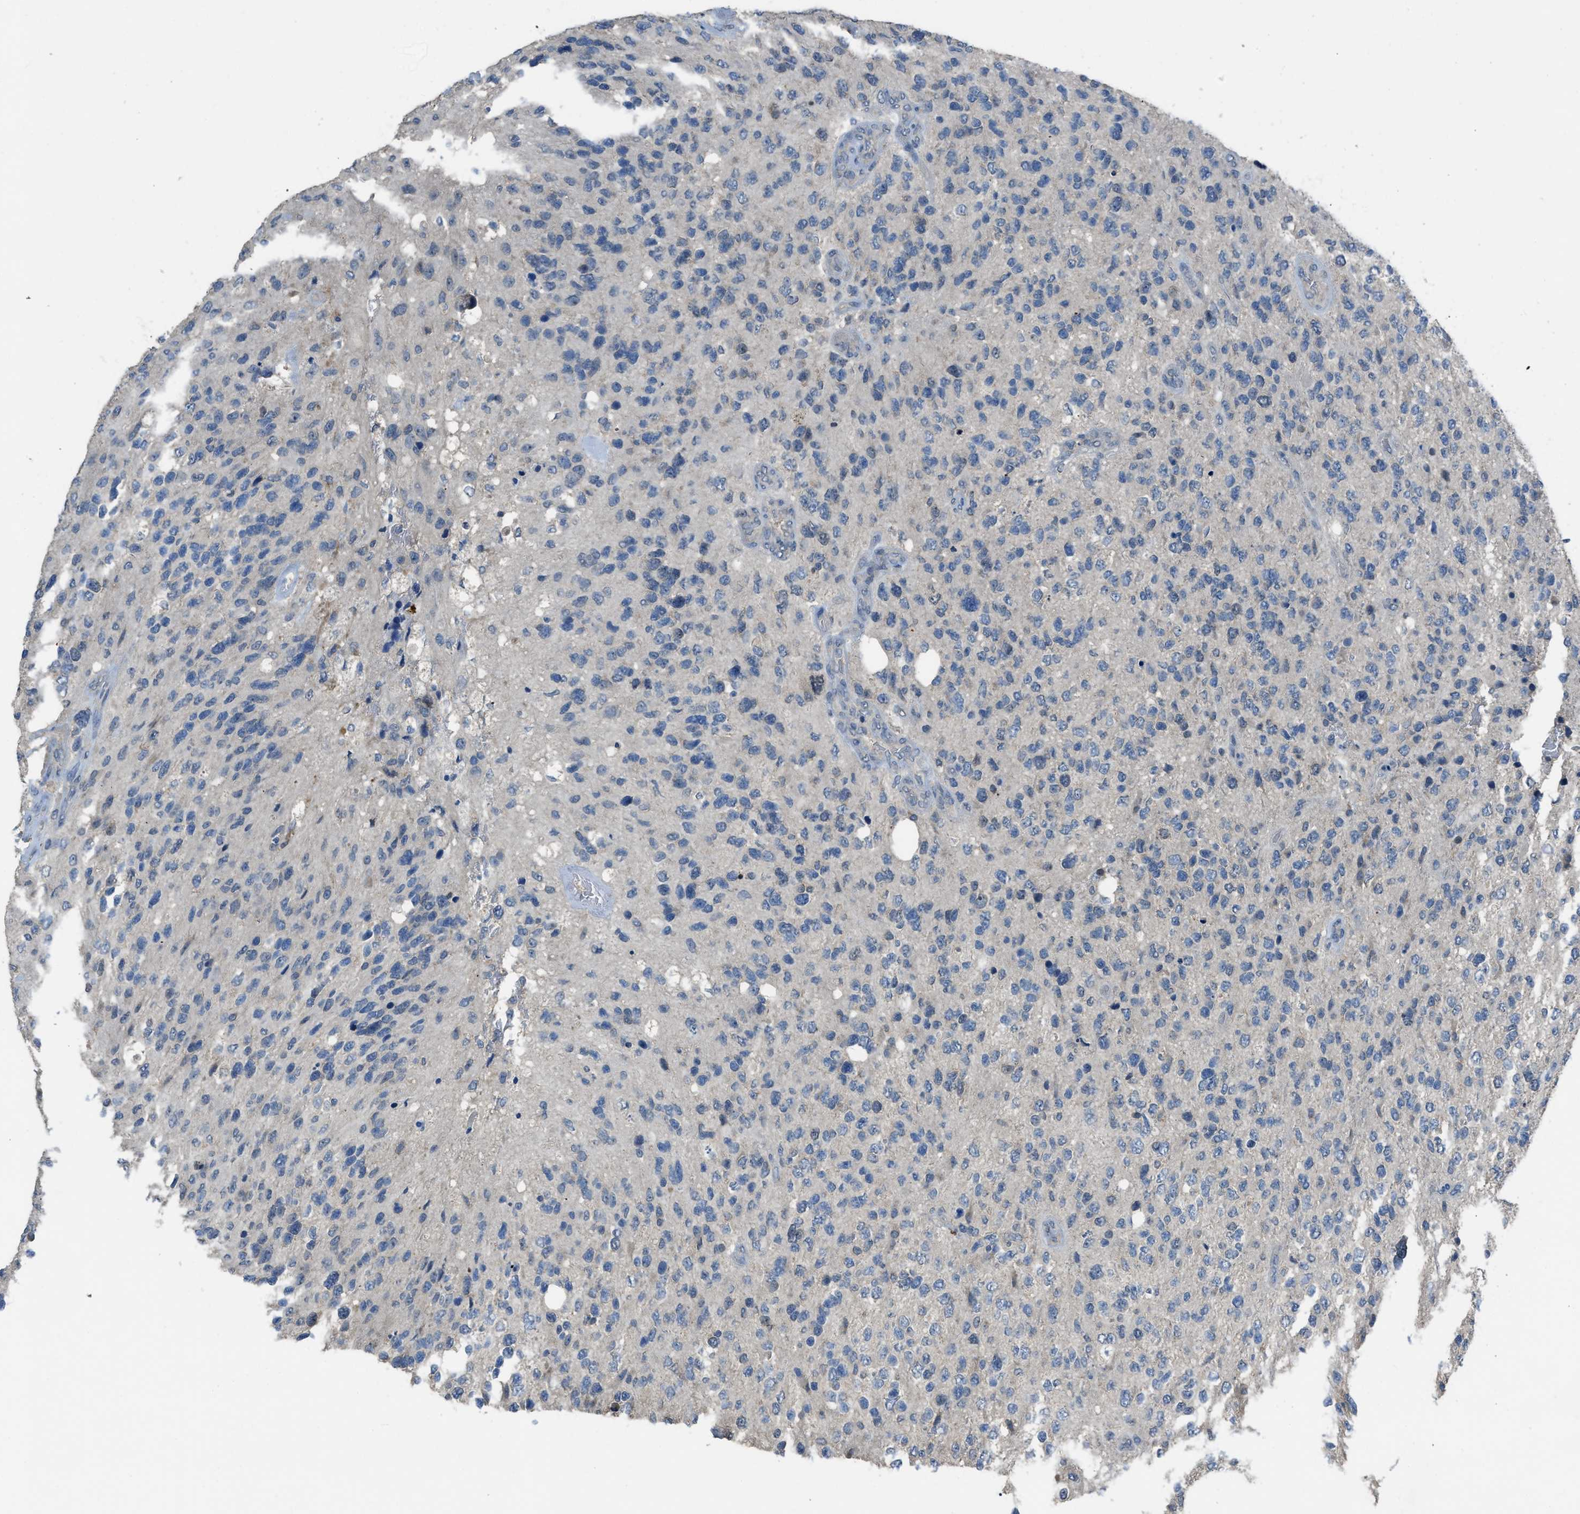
{"staining": {"intensity": "moderate", "quantity": "<25%", "location": "nuclear"}, "tissue": "glioma", "cell_type": "Tumor cells", "image_type": "cancer", "snomed": [{"axis": "morphology", "description": "Glioma, malignant, High grade"}, {"axis": "topography", "description": "Brain"}], "caption": "Protein analysis of glioma tissue shows moderate nuclear expression in about <25% of tumor cells. Using DAB (3,3'-diaminobenzidine) (brown) and hematoxylin (blue) stains, captured at high magnification using brightfield microscopy.", "gene": "MIS18A", "patient": {"sex": "female", "age": 58}}